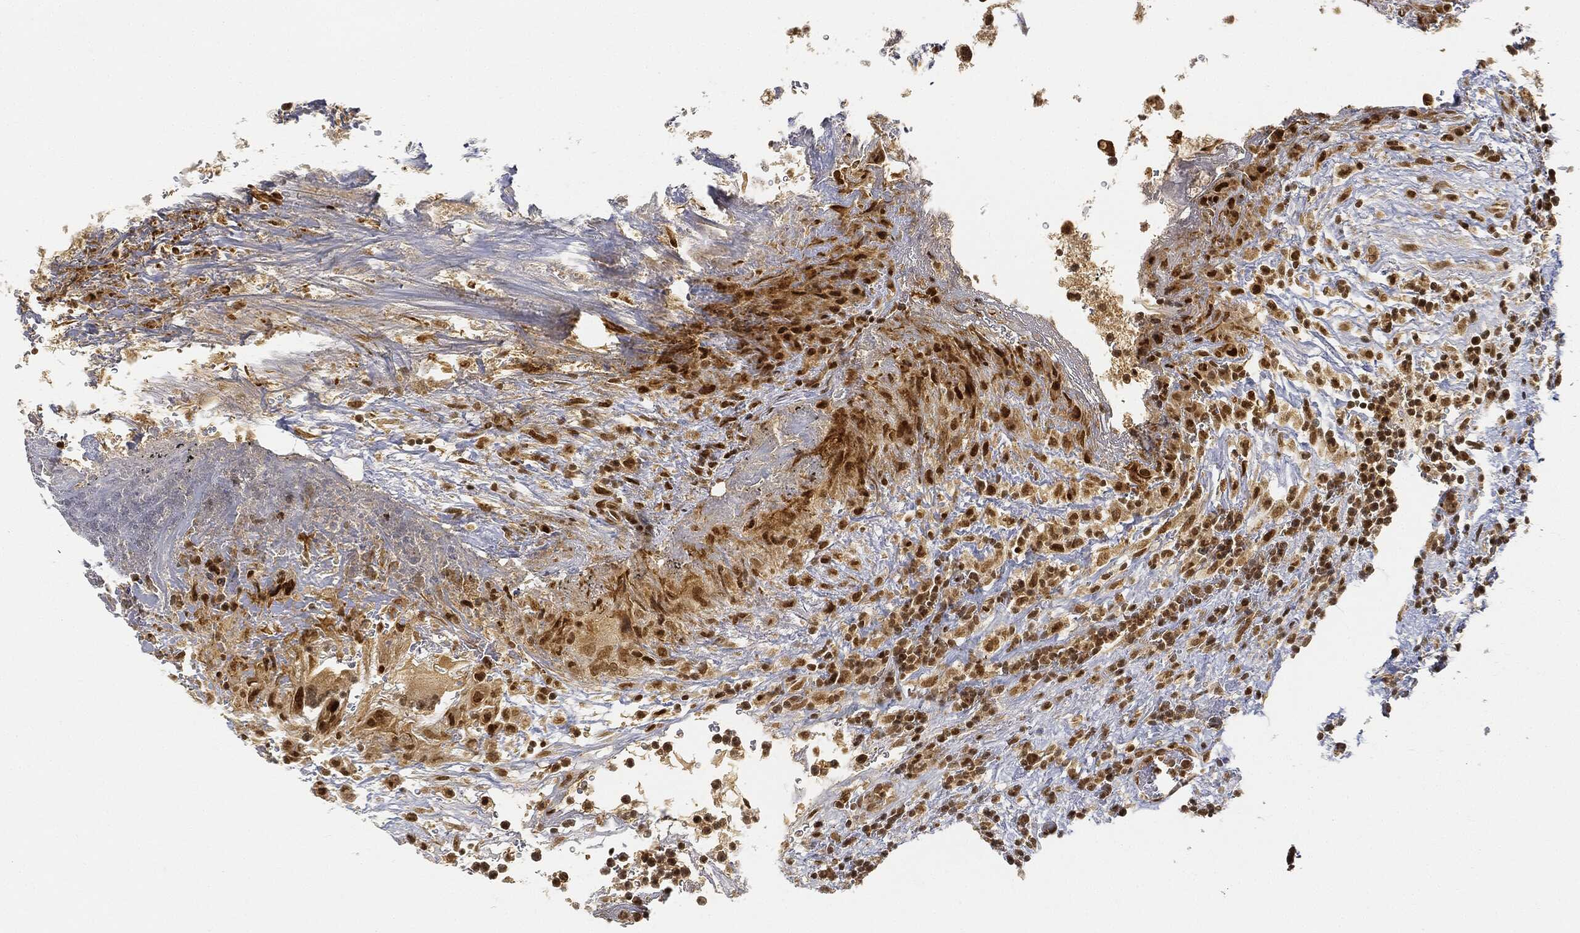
{"staining": {"intensity": "moderate", "quantity": "<25%", "location": "nuclear"}, "tissue": "urothelial cancer", "cell_type": "Tumor cells", "image_type": "cancer", "snomed": [{"axis": "morphology", "description": "Urothelial carcinoma, High grade"}, {"axis": "topography", "description": "Urinary bladder"}], "caption": "A brown stain labels moderate nuclear expression of a protein in urothelial cancer tumor cells.", "gene": "CIB1", "patient": {"sex": "female", "age": 41}}